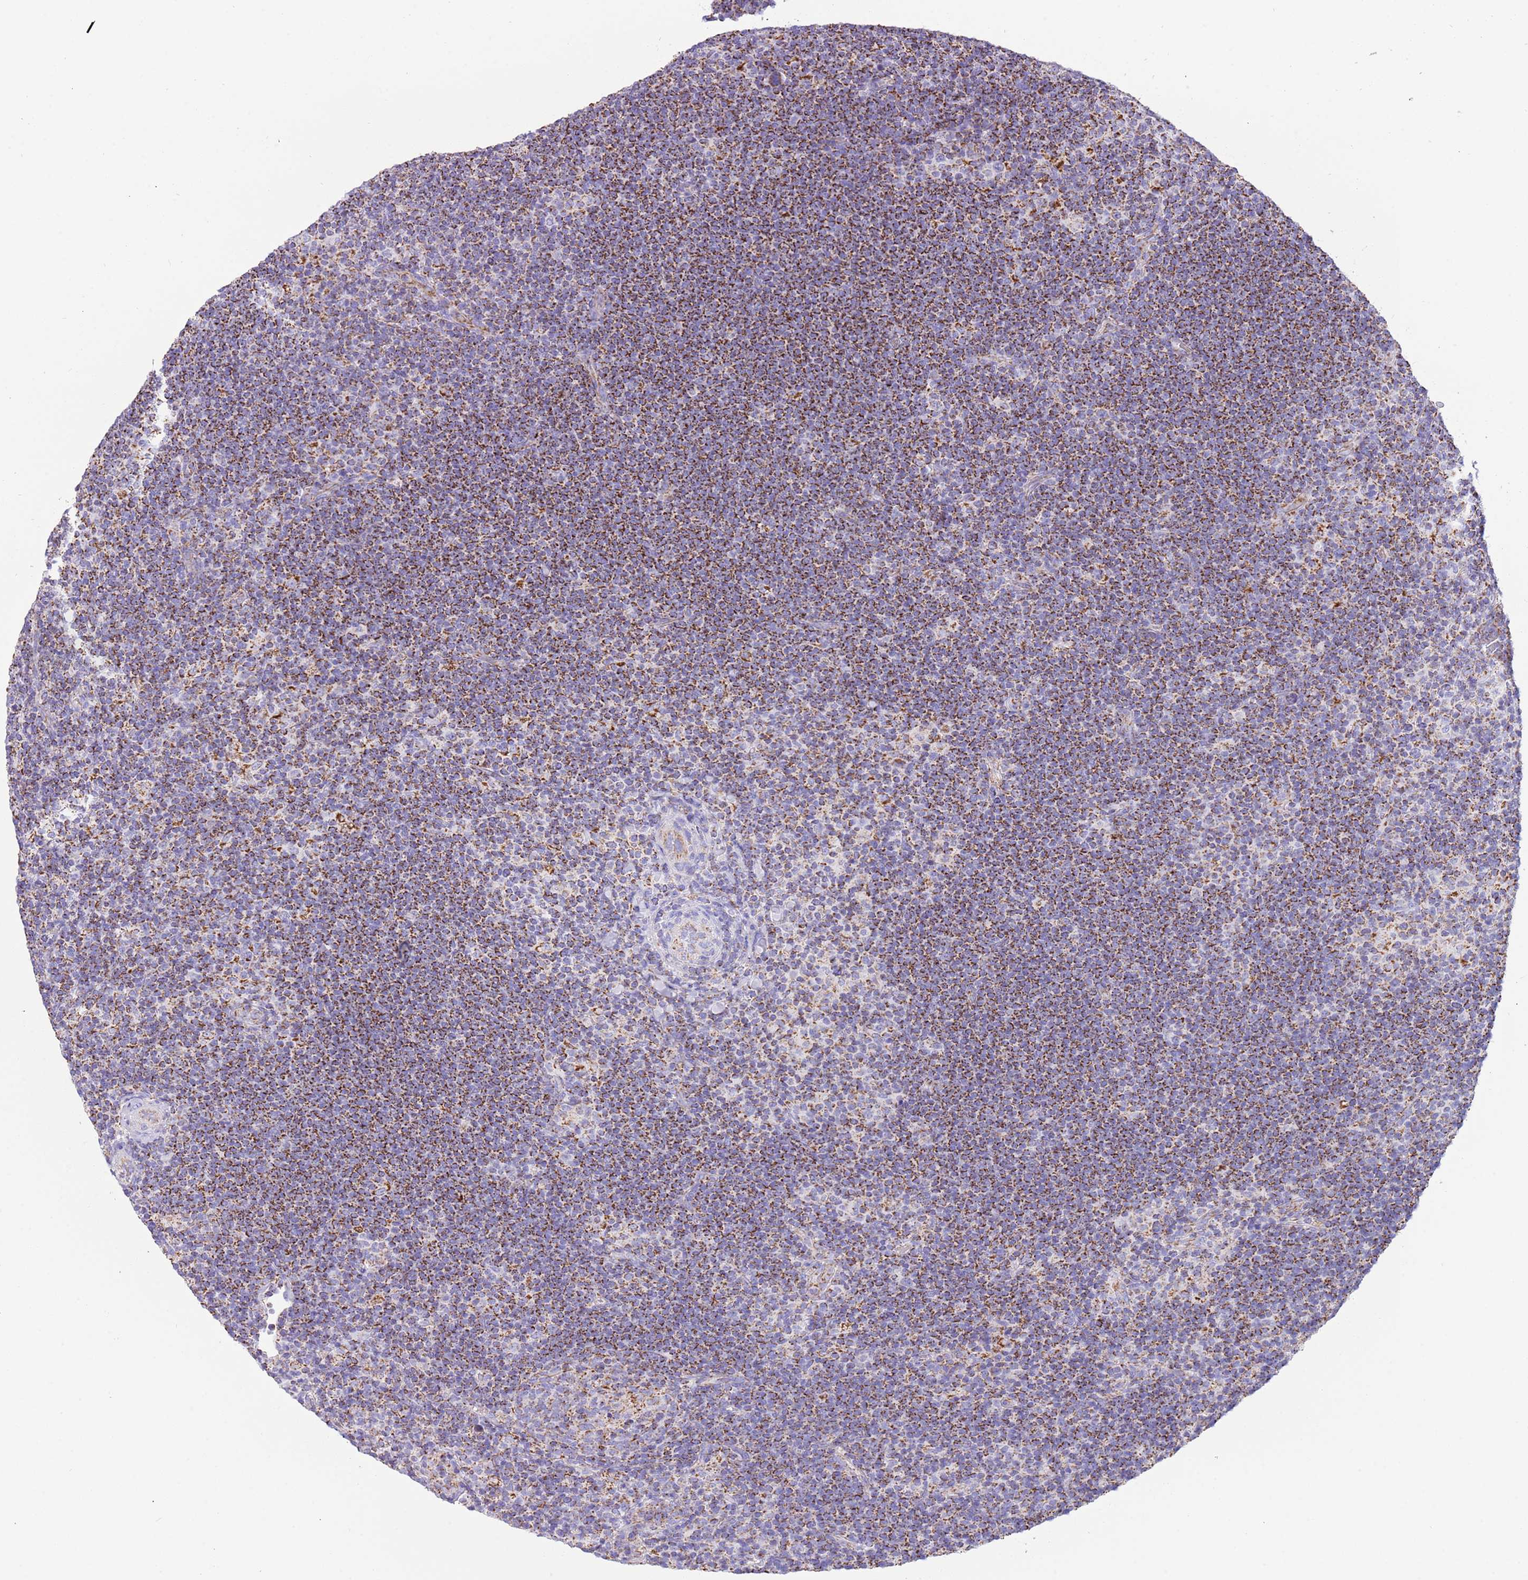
{"staining": {"intensity": "negative", "quantity": "none", "location": "none"}, "tissue": "lymphoma", "cell_type": "Tumor cells", "image_type": "cancer", "snomed": [{"axis": "morphology", "description": "Hodgkin's disease, NOS"}, {"axis": "topography", "description": "Lymph node"}], "caption": "Immunohistochemistry histopathology image of lymphoma stained for a protein (brown), which displays no expression in tumor cells. (Stains: DAB (3,3'-diaminobenzidine) IHC with hematoxylin counter stain, Microscopy: brightfield microscopy at high magnification).", "gene": "SUCLG2", "patient": {"sex": "female", "age": 57}}